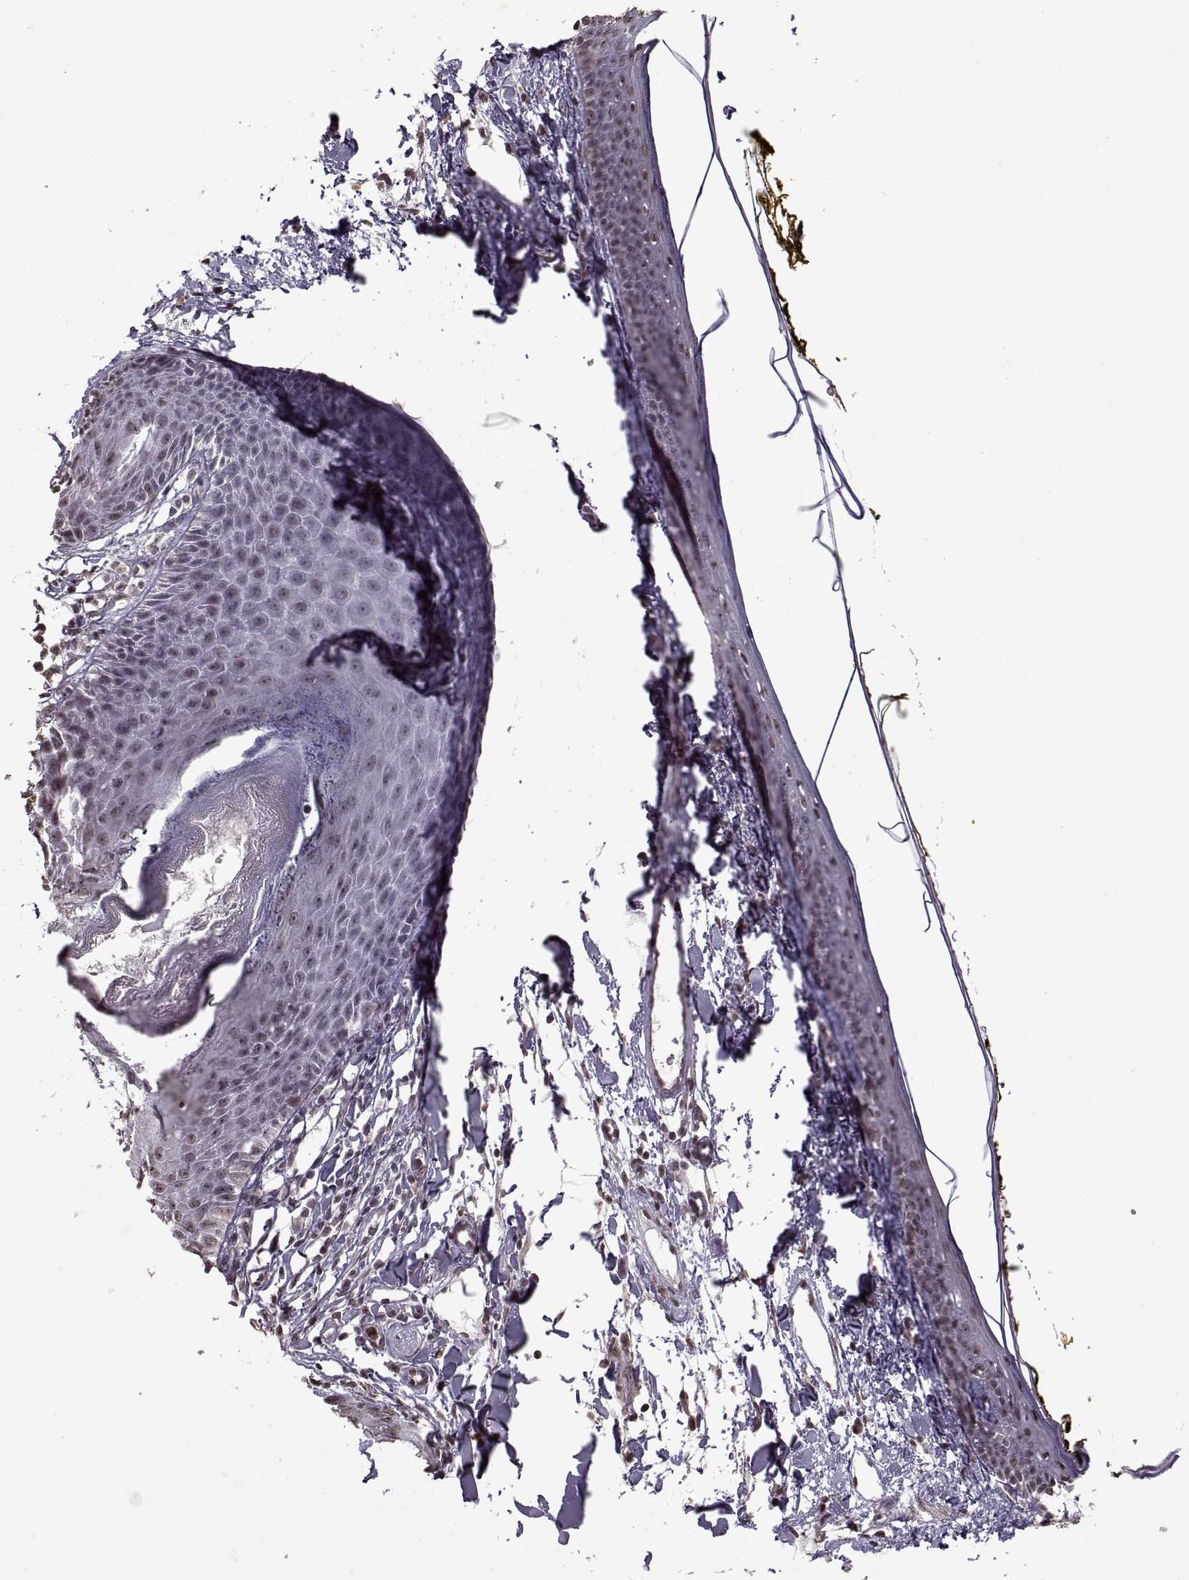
{"staining": {"intensity": "weak", "quantity": "<25%", "location": "cytoplasmic/membranous,nuclear"}, "tissue": "skin", "cell_type": "Fibroblasts", "image_type": "normal", "snomed": [{"axis": "morphology", "description": "Normal tissue, NOS"}, {"axis": "topography", "description": "Skin"}], "caption": "IHC histopathology image of benign skin stained for a protein (brown), which displays no positivity in fibroblasts.", "gene": "PALS1", "patient": {"sex": "male", "age": 76}}